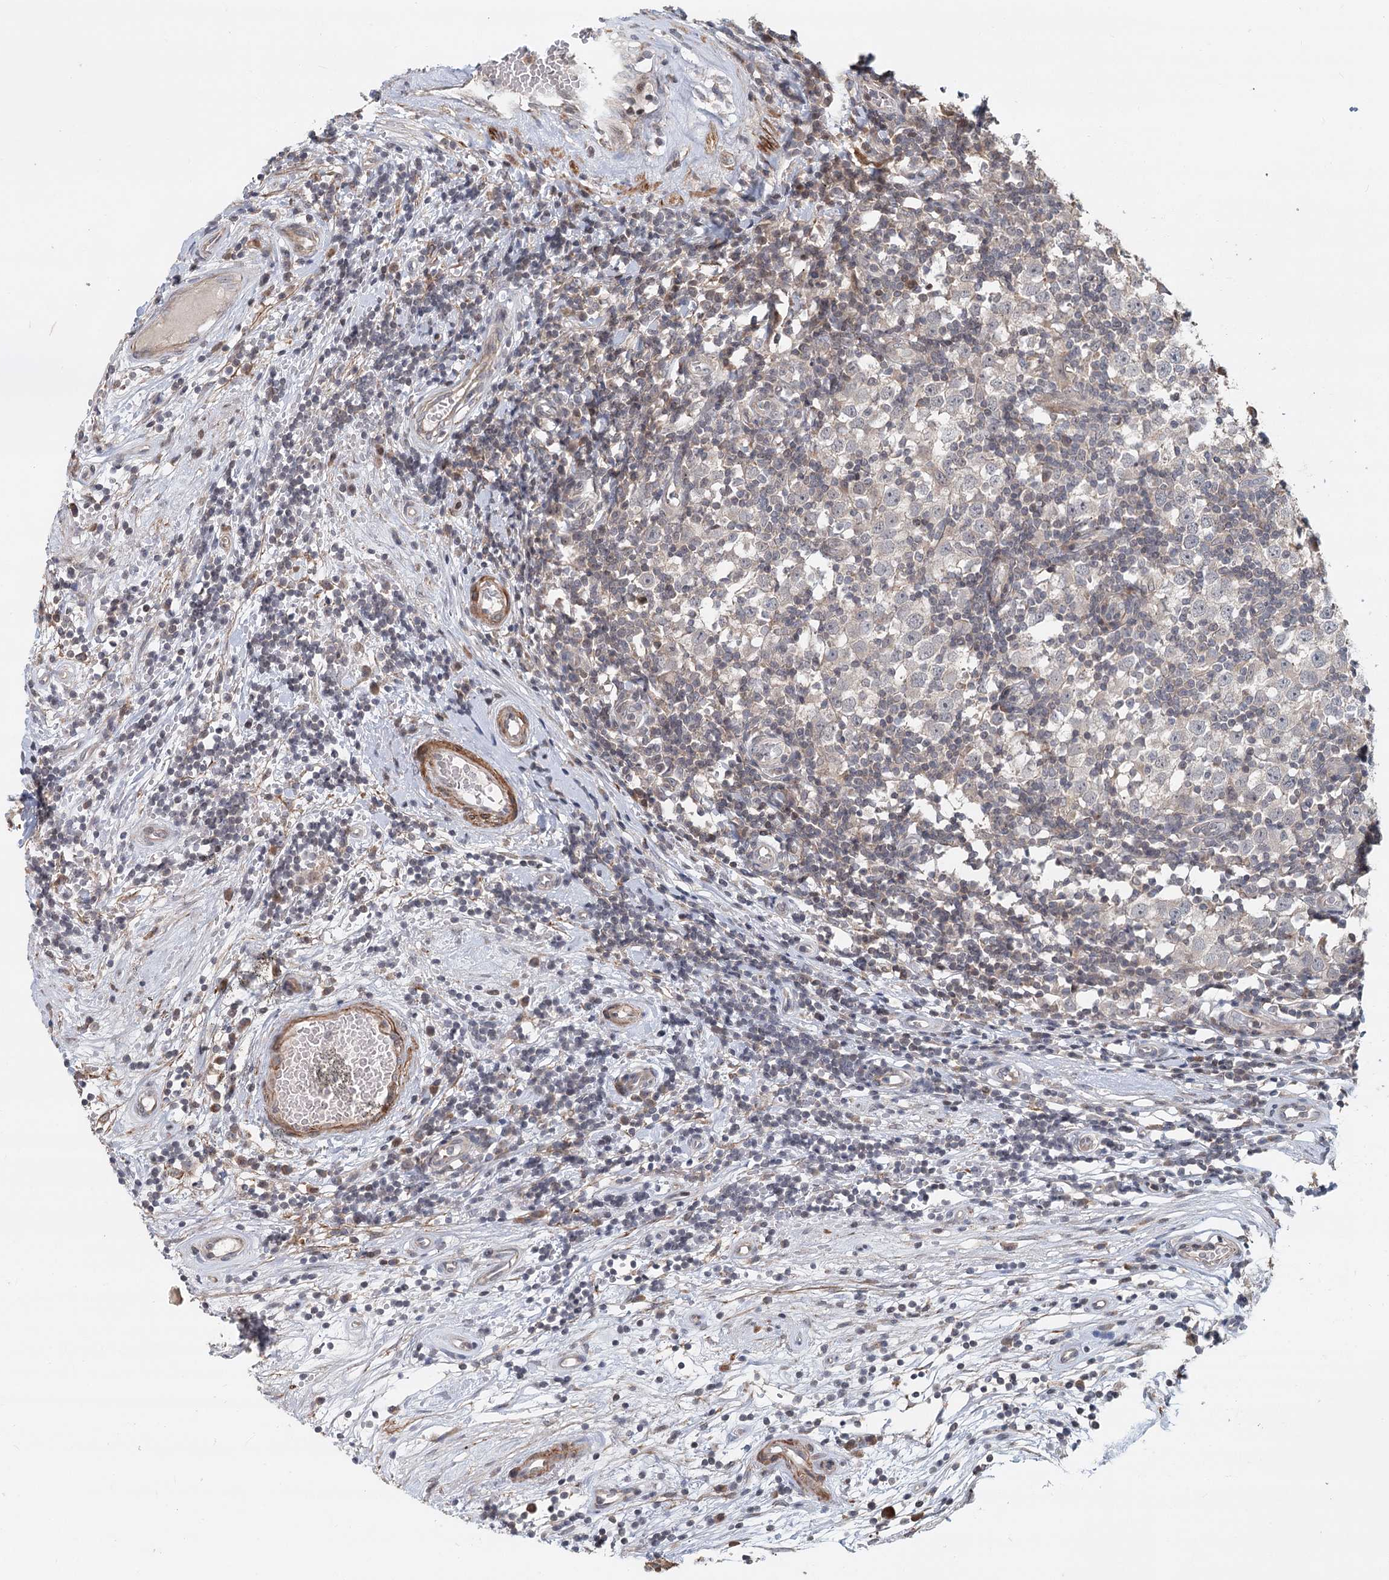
{"staining": {"intensity": "negative", "quantity": "none", "location": "none"}, "tissue": "testis cancer", "cell_type": "Tumor cells", "image_type": "cancer", "snomed": [{"axis": "morphology", "description": "Seminoma, NOS"}, {"axis": "topography", "description": "Testis"}], "caption": "Testis seminoma was stained to show a protein in brown. There is no significant staining in tumor cells.", "gene": "RNF111", "patient": {"sex": "male", "age": 65}}